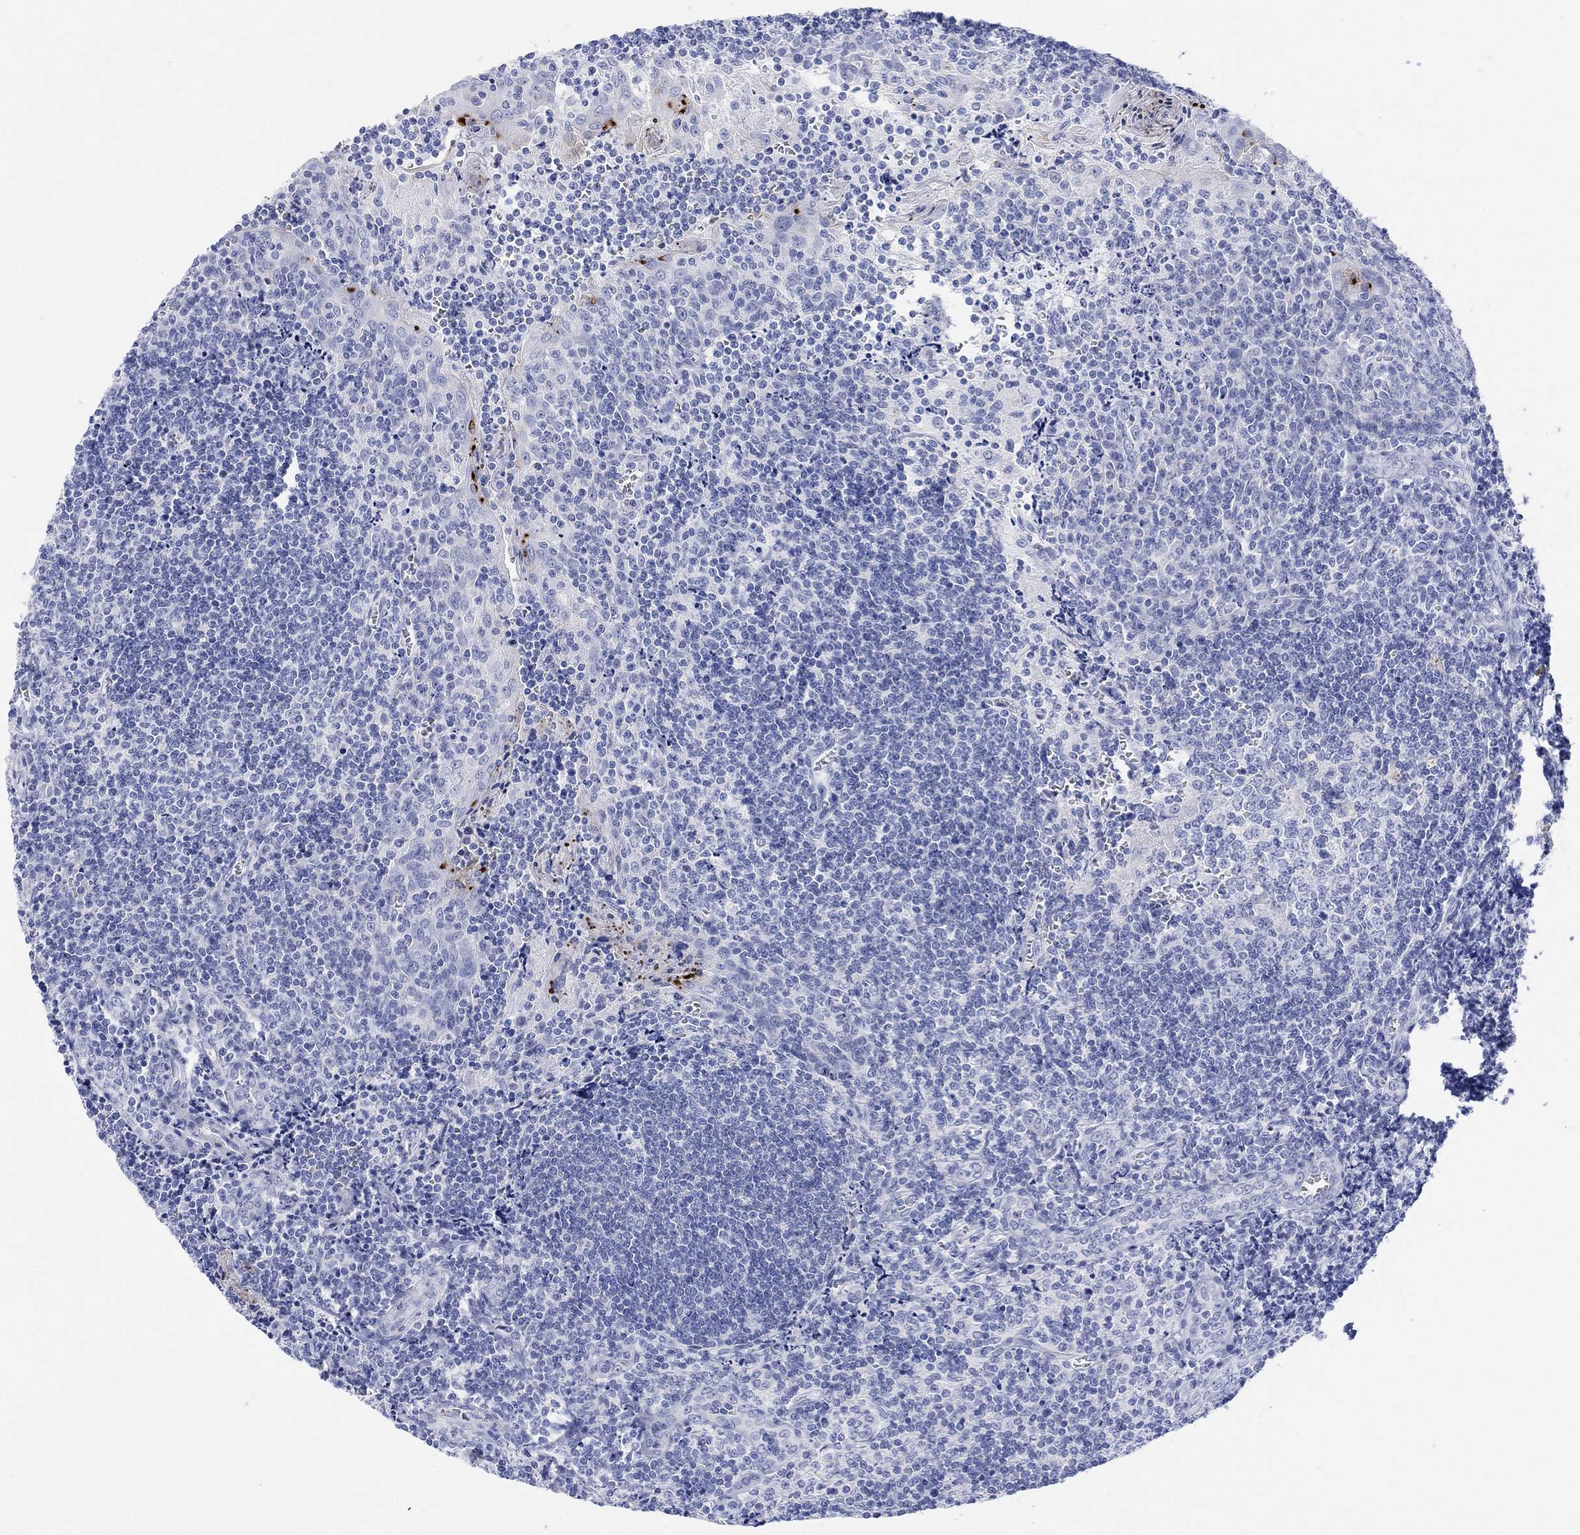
{"staining": {"intensity": "negative", "quantity": "none", "location": "none"}, "tissue": "tonsil", "cell_type": "Germinal center cells", "image_type": "normal", "snomed": [{"axis": "morphology", "description": "Normal tissue, NOS"}, {"axis": "morphology", "description": "Inflammation, NOS"}, {"axis": "topography", "description": "Tonsil"}], "caption": "Immunohistochemistry (IHC) of normal tonsil reveals no staining in germinal center cells. (DAB immunohistochemistry (IHC), high magnification).", "gene": "XIRP2", "patient": {"sex": "female", "age": 31}}